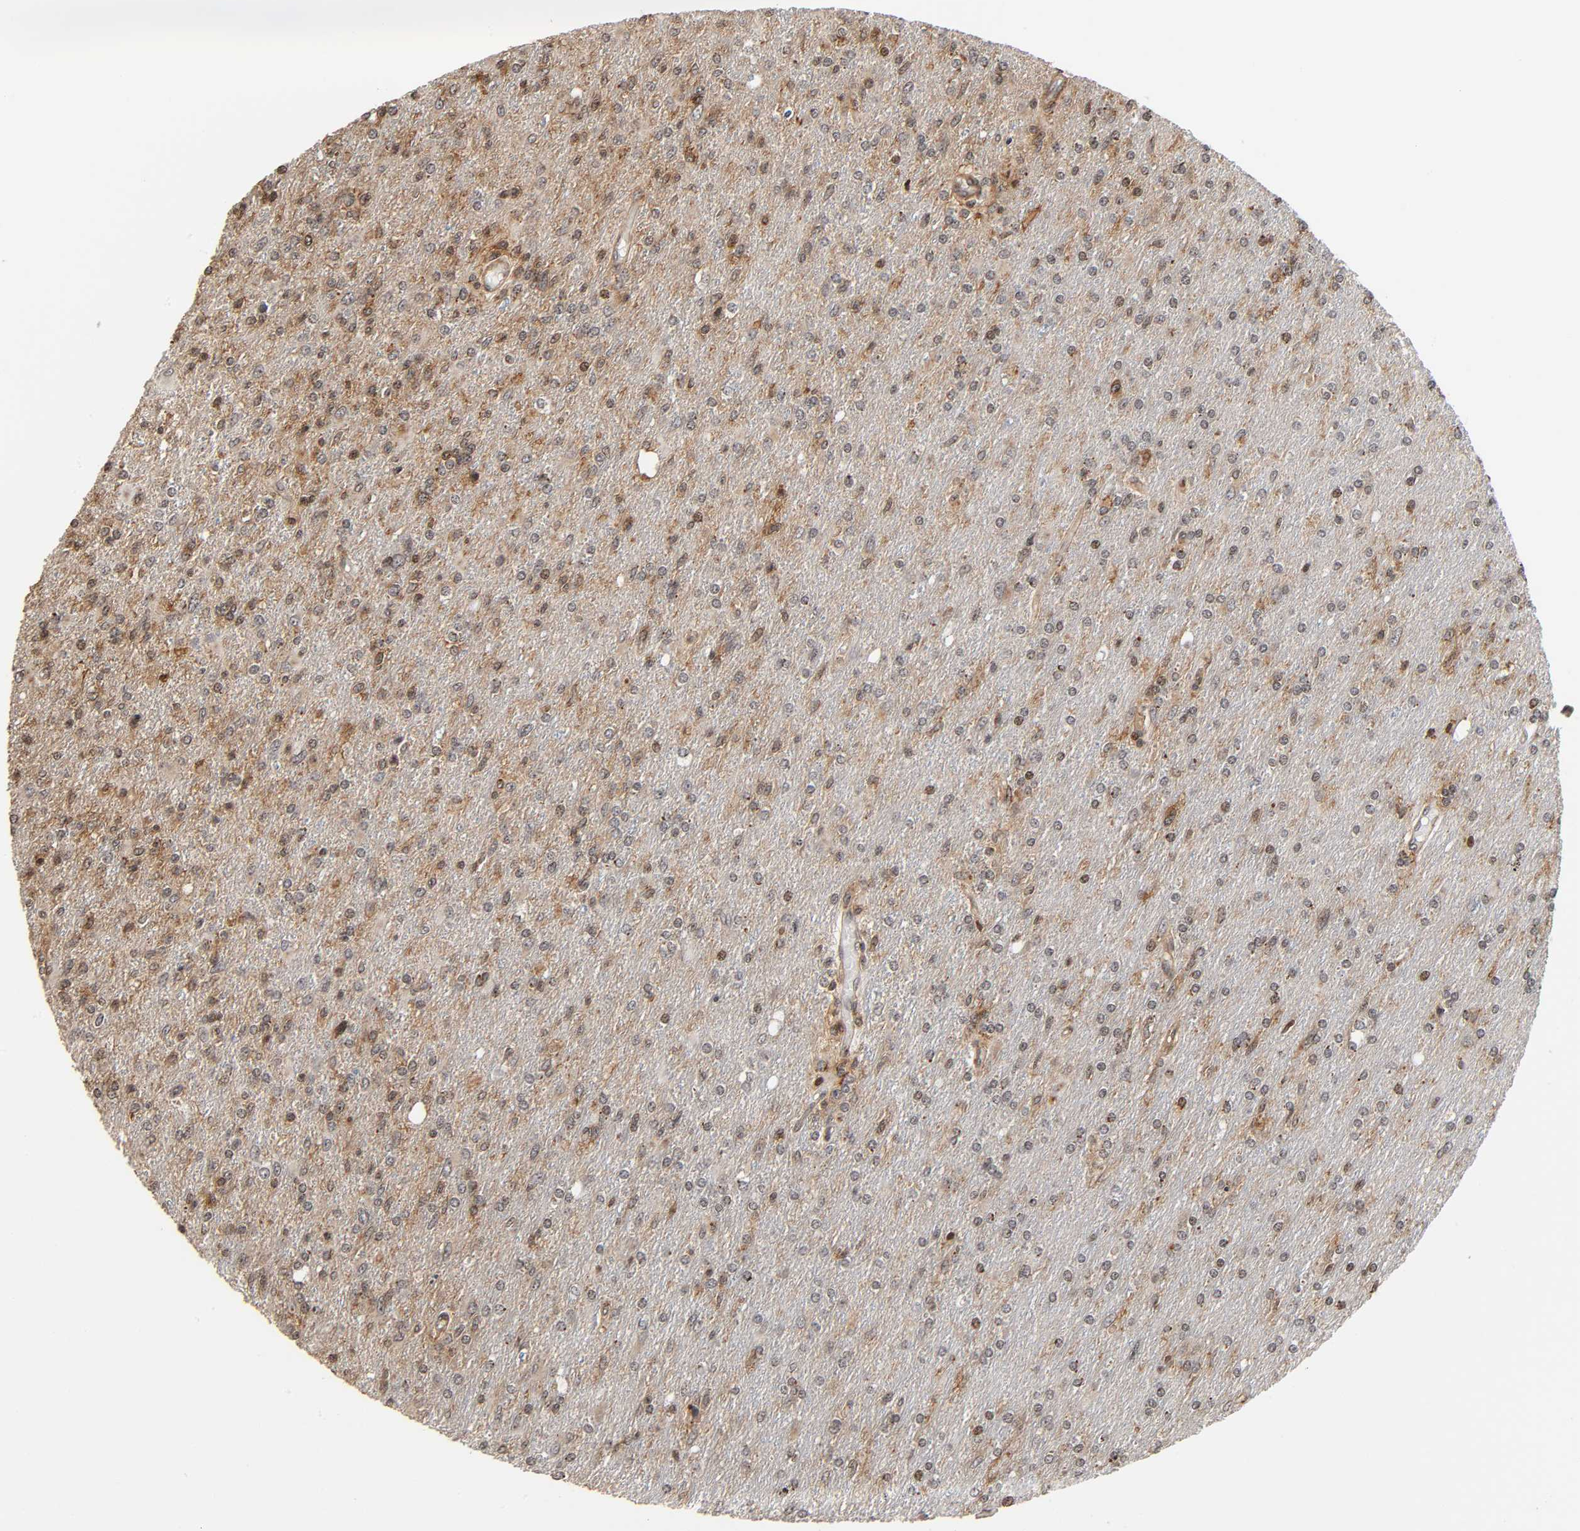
{"staining": {"intensity": "weak", "quantity": "25%-75%", "location": "cytoplasmic/membranous"}, "tissue": "glioma", "cell_type": "Tumor cells", "image_type": "cancer", "snomed": [{"axis": "morphology", "description": "Glioma, malignant, High grade"}, {"axis": "topography", "description": "Cerebral cortex"}], "caption": "Immunohistochemistry (DAB) staining of glioma demonstrates weak cytoplasmic/membranous protein expression in about 25%-75% of tumor cells.", "gene": "ITGAV", "patient": {"sex": "male", "age": 76}}